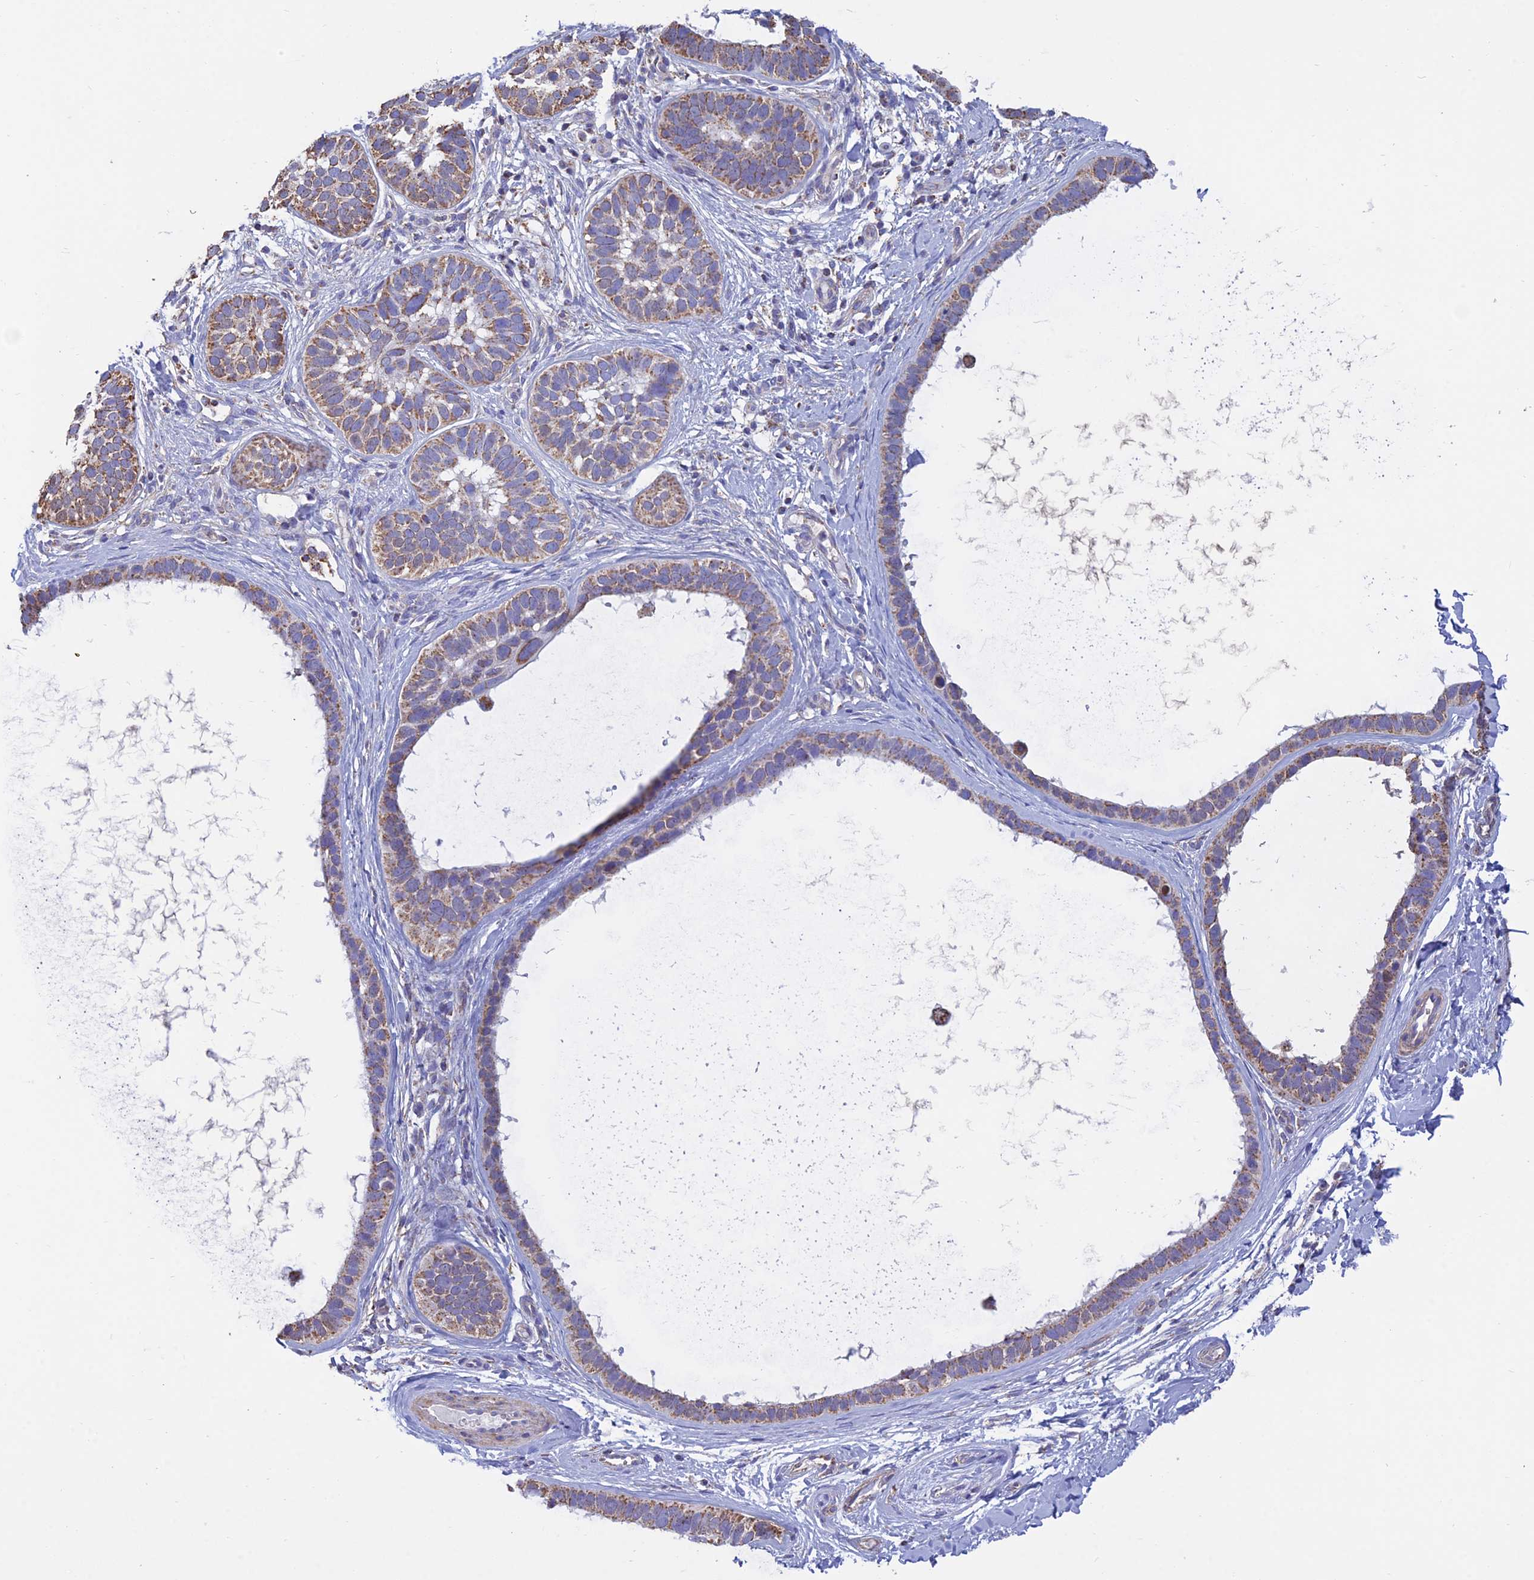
{"staining": {"intensity": "moderate", "quantity": ">75%", "location": "cytoplasmic/membranous"}, "tissue": "skin cancer", "cell_type": "Tumor cells", "image_type": "cancer", "snomed": [{"axis": "morphology", "description": "Basal cell carcinoma"}, {"axis": "topography", "description": "Skin"}], "caption": "IHC staining of skin cancer, which reveals medium levels of moderate cytoplasmic/membranous staining in about >75% of tumor cells indicating moderate cytoplasmic/membranous protein staining. The staining was performed using DAB (3,3'-diaminobenzidine) (brown) for protein detection and nuclei were counterstained in hematoxylin (blue).", "gene": "OR2W3", "patient": {"sex": "male", "age": 62}}